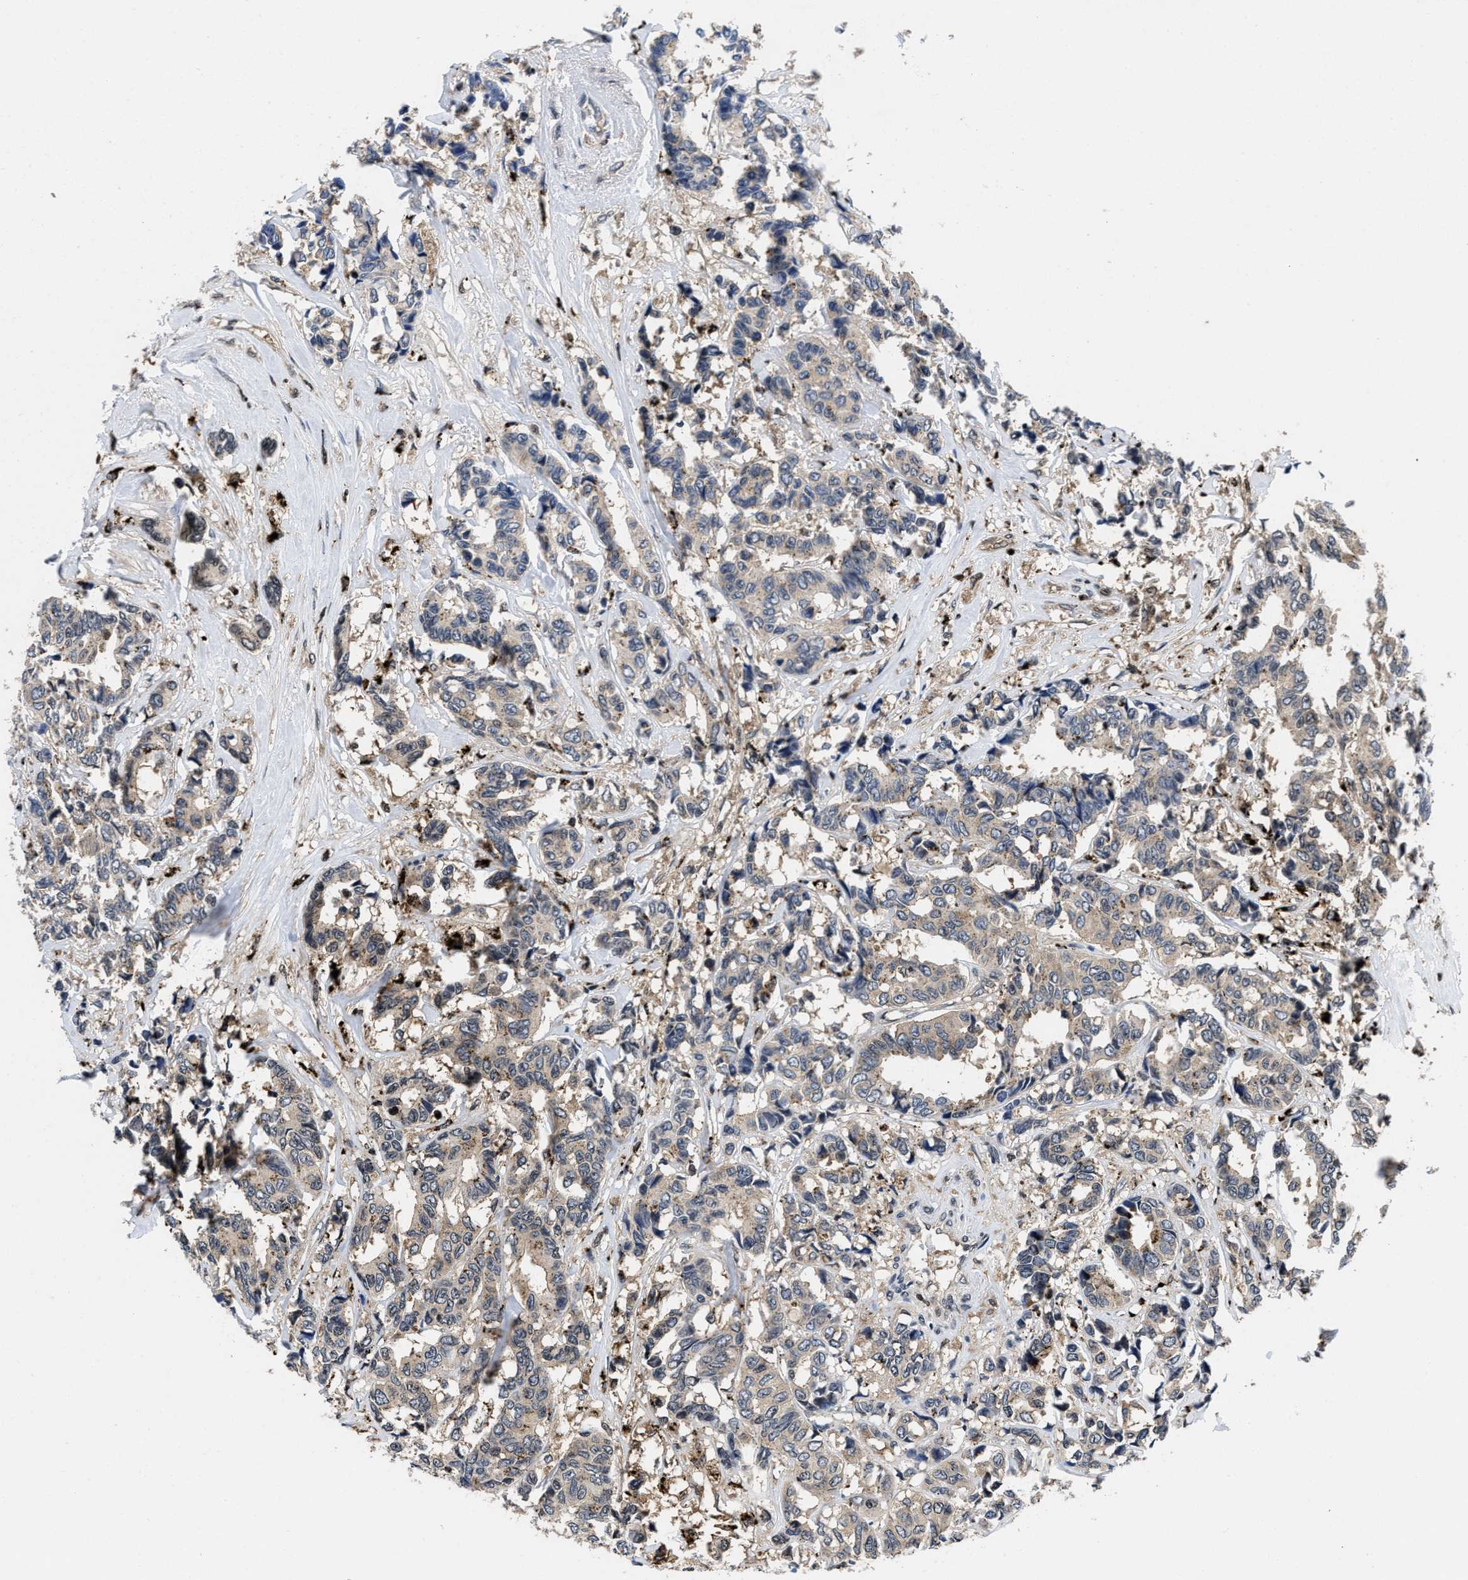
{"staining": {"intensity": "weak", "quantity": ">75%", "location": "cytoplasmic/membranous"}, "tissue": "breast cancer", "cell_type": "Tumor cells", "image_type": "cancer", "snomed": [{"axis": "morphology", "description": "Duct carcinoma"}, {"axis": "topography", "description": "Breast"}], "caption": "Immunohistochemistry (IHC) histopathology image of breast infiltrating ductal carcinoma stained for a protein (brown), which reveals low levels of weak cytoplasmic/membranous expression in about >75% of tumor cells.", "gene": "YARS1", "patient": {"sex": "female", "age": 87}}